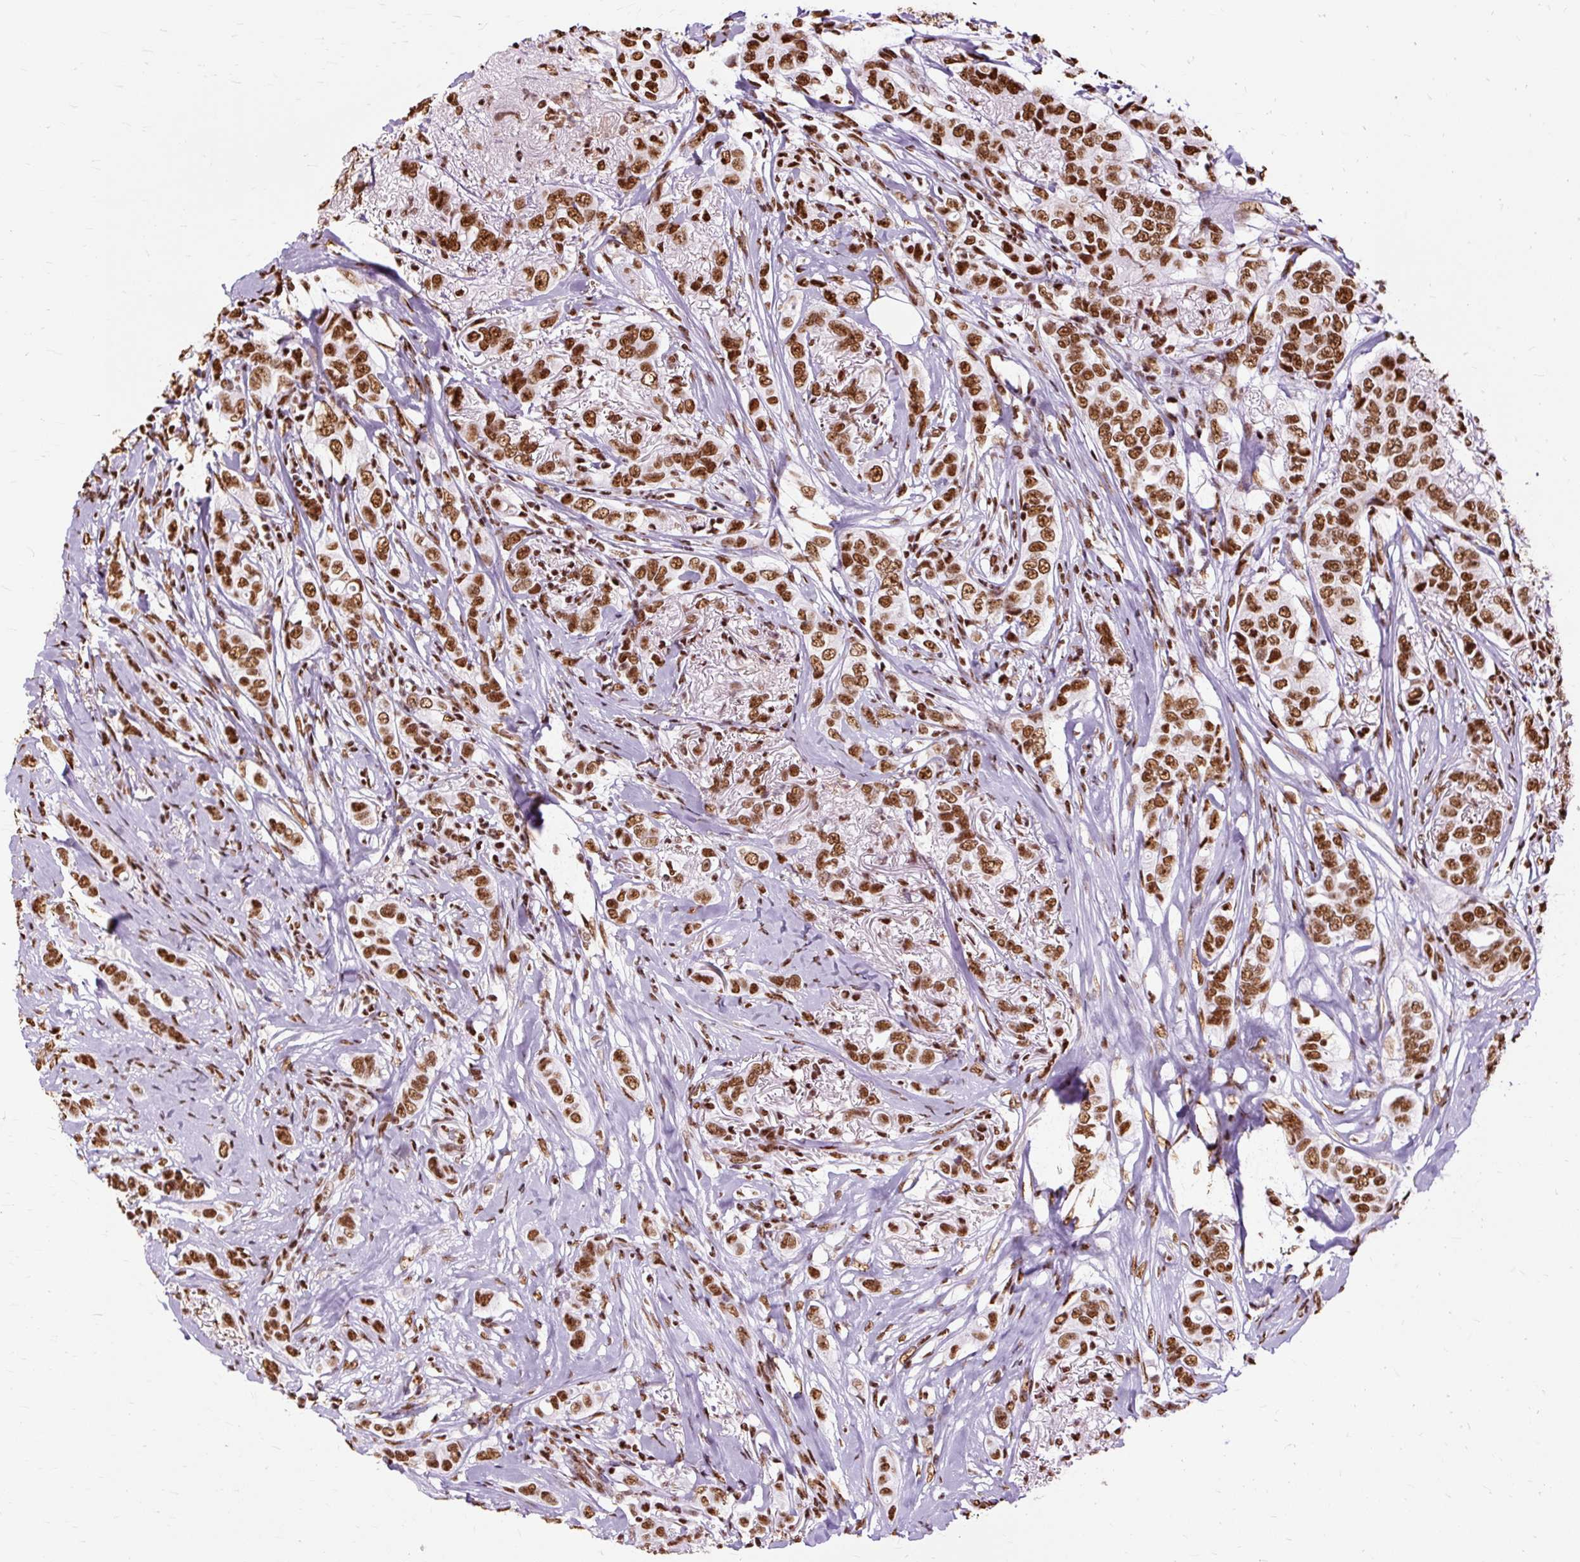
{"staining": {"intensity": "strong", "quantity": ">75%", "location": "nuclear"}, "tissue": "breast cancer", "cell_type": "Tumor cells", "image_type": "cancer", "snomed": [{"axis": "morphology", "description": "Lobular carcinoma"}, {"axis": "topography", "description": "Breast"}], "caption": "Immunohistochemistry staining of breast lobular carcinoma, which displays high levels of strong nuclear positivity in approximately >75% of tumor cells indicating strong nuclear protein positivity. The staining was performed using DAB (3,3'-diaminobenzidine) (brown) for protein detection and nuclei were counterstained in hematoxylin (blue).", "gene": "XRCC6", "patient": {"sex": "female", "age": 51}}